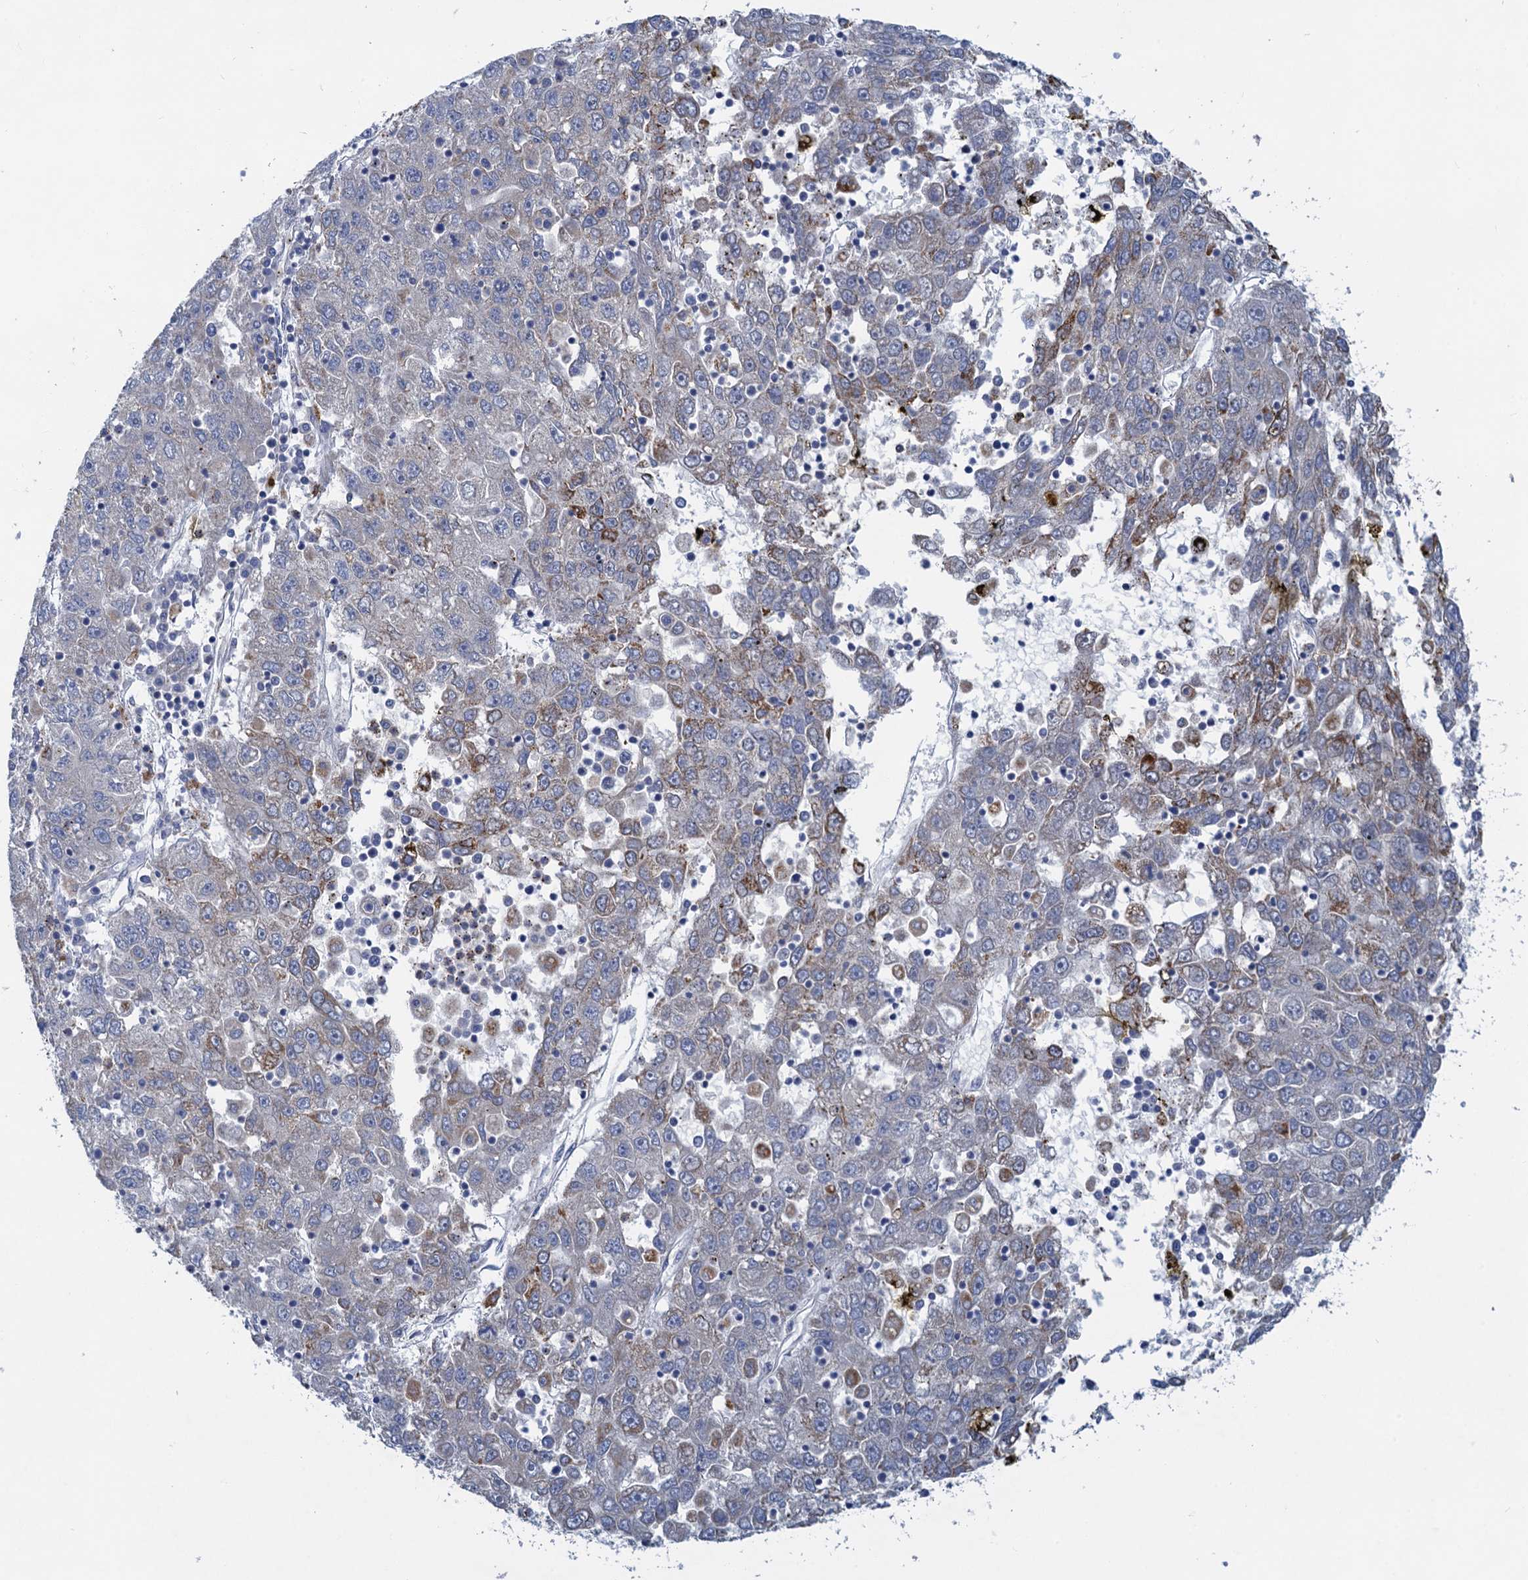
{"staining": {"intensity": "negative", "quantity": "none", "location": "none"}, "tissue": "liver cancer", "cell_type": "Tumor cells", "image_type": "cancer", "snomed": [{"axis": "morphology", "description": "Carcinoma, Hepatocellular, NOS"}, {"axis": "topography", "description": "Liver"}], "caption": "Protein analysis of liver cancer shows no significant positivity in tumor cells.", "gene": "ANKS3", "patient": {"sex": "male", "age": 49}}